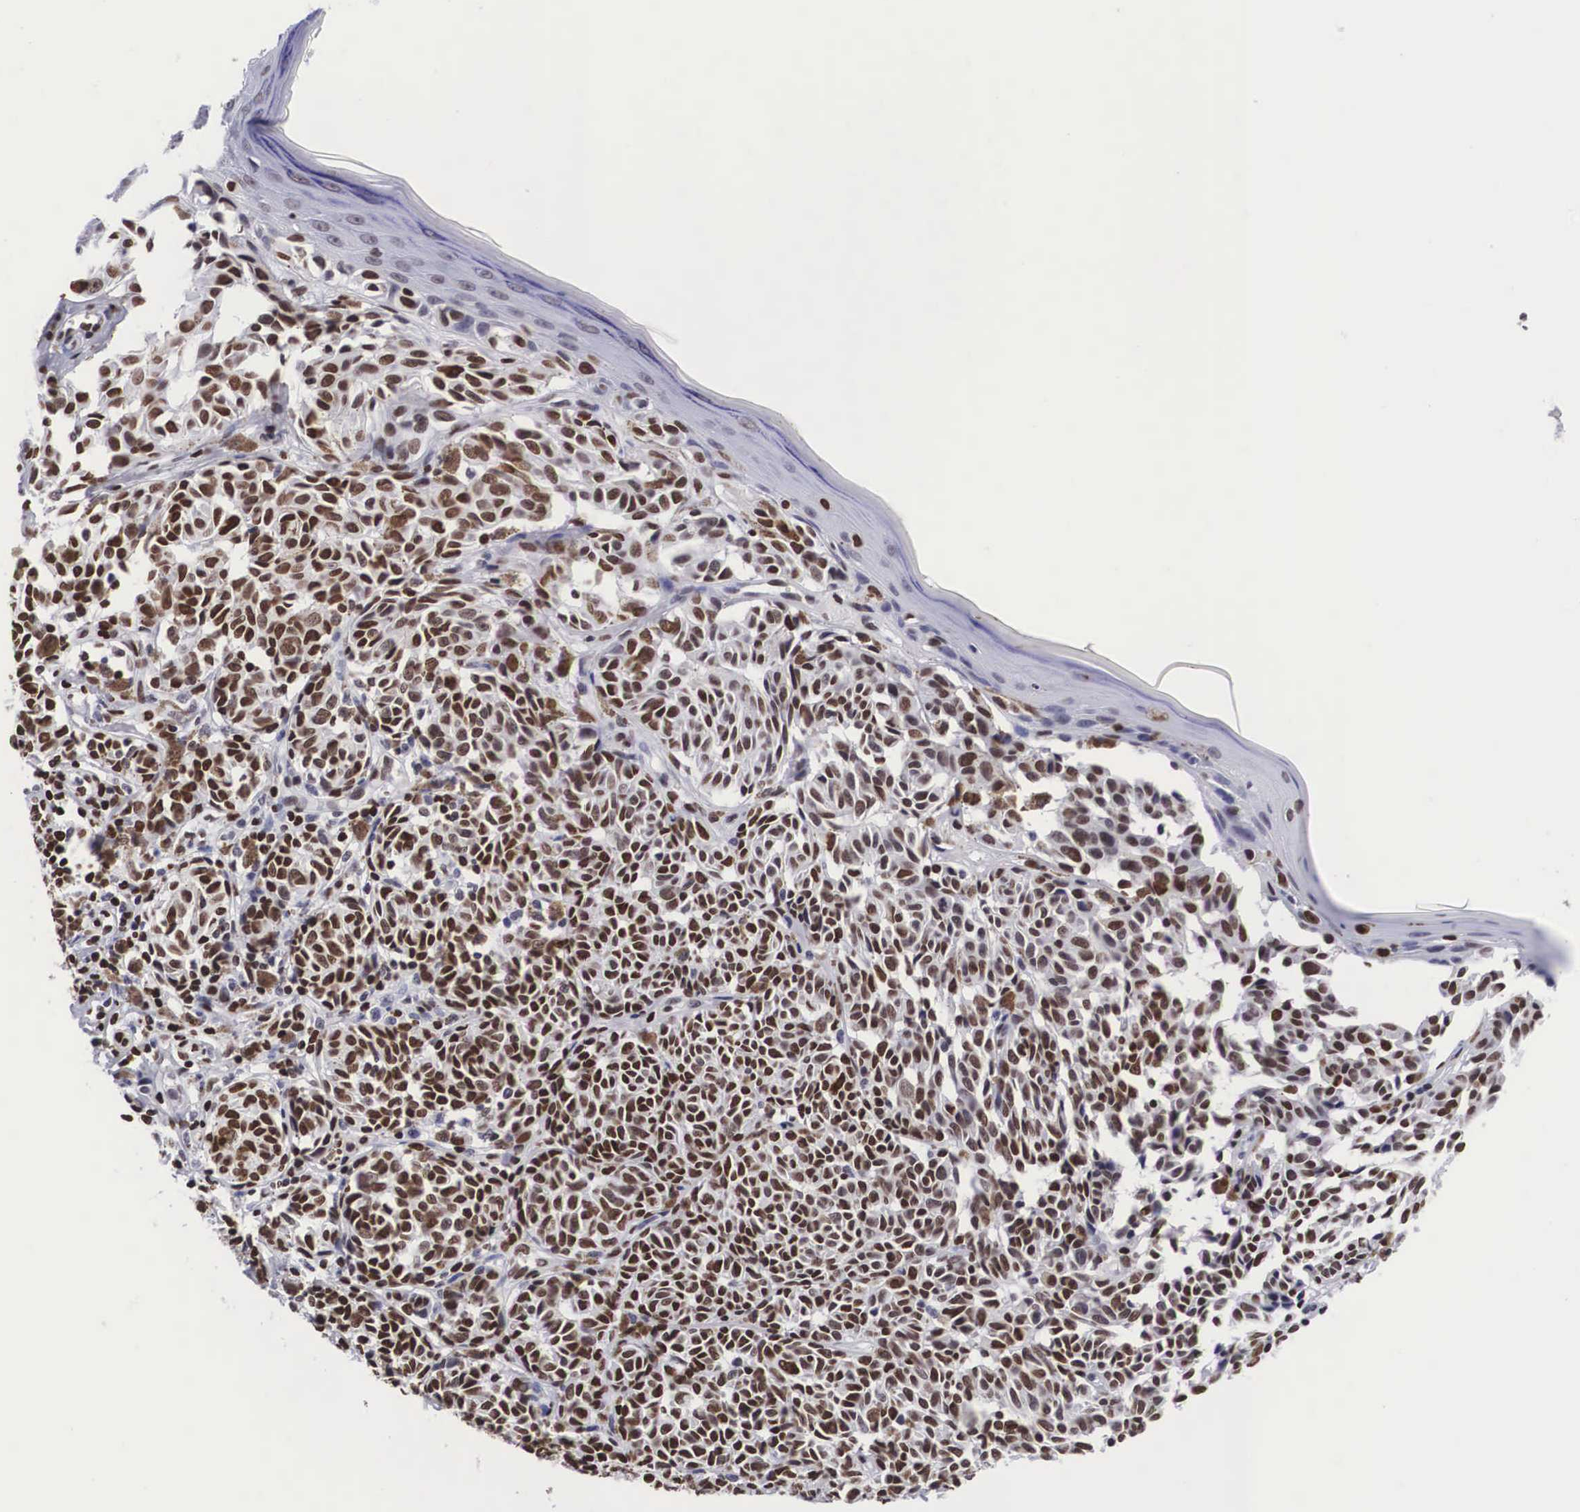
{"staining": {"intensity": "strong", "quantity": ">75%", "location": "nuclear"}, "tissue": "melanoma", "cell_type": "Tumor cells", "image_type": "cancer", "snomed": [{"axis": "morphology", "description": "Malignant melanoma, NOS"}, {"axis": "topography", "description": "Skin"}], "caption": "This is a micrograph of IHC staining of malignant melanoma, which shows strong positivity in the nuclear of tumor cells.", "gene": "MECP2", "patient": {"sex": "male", "age": 49}}